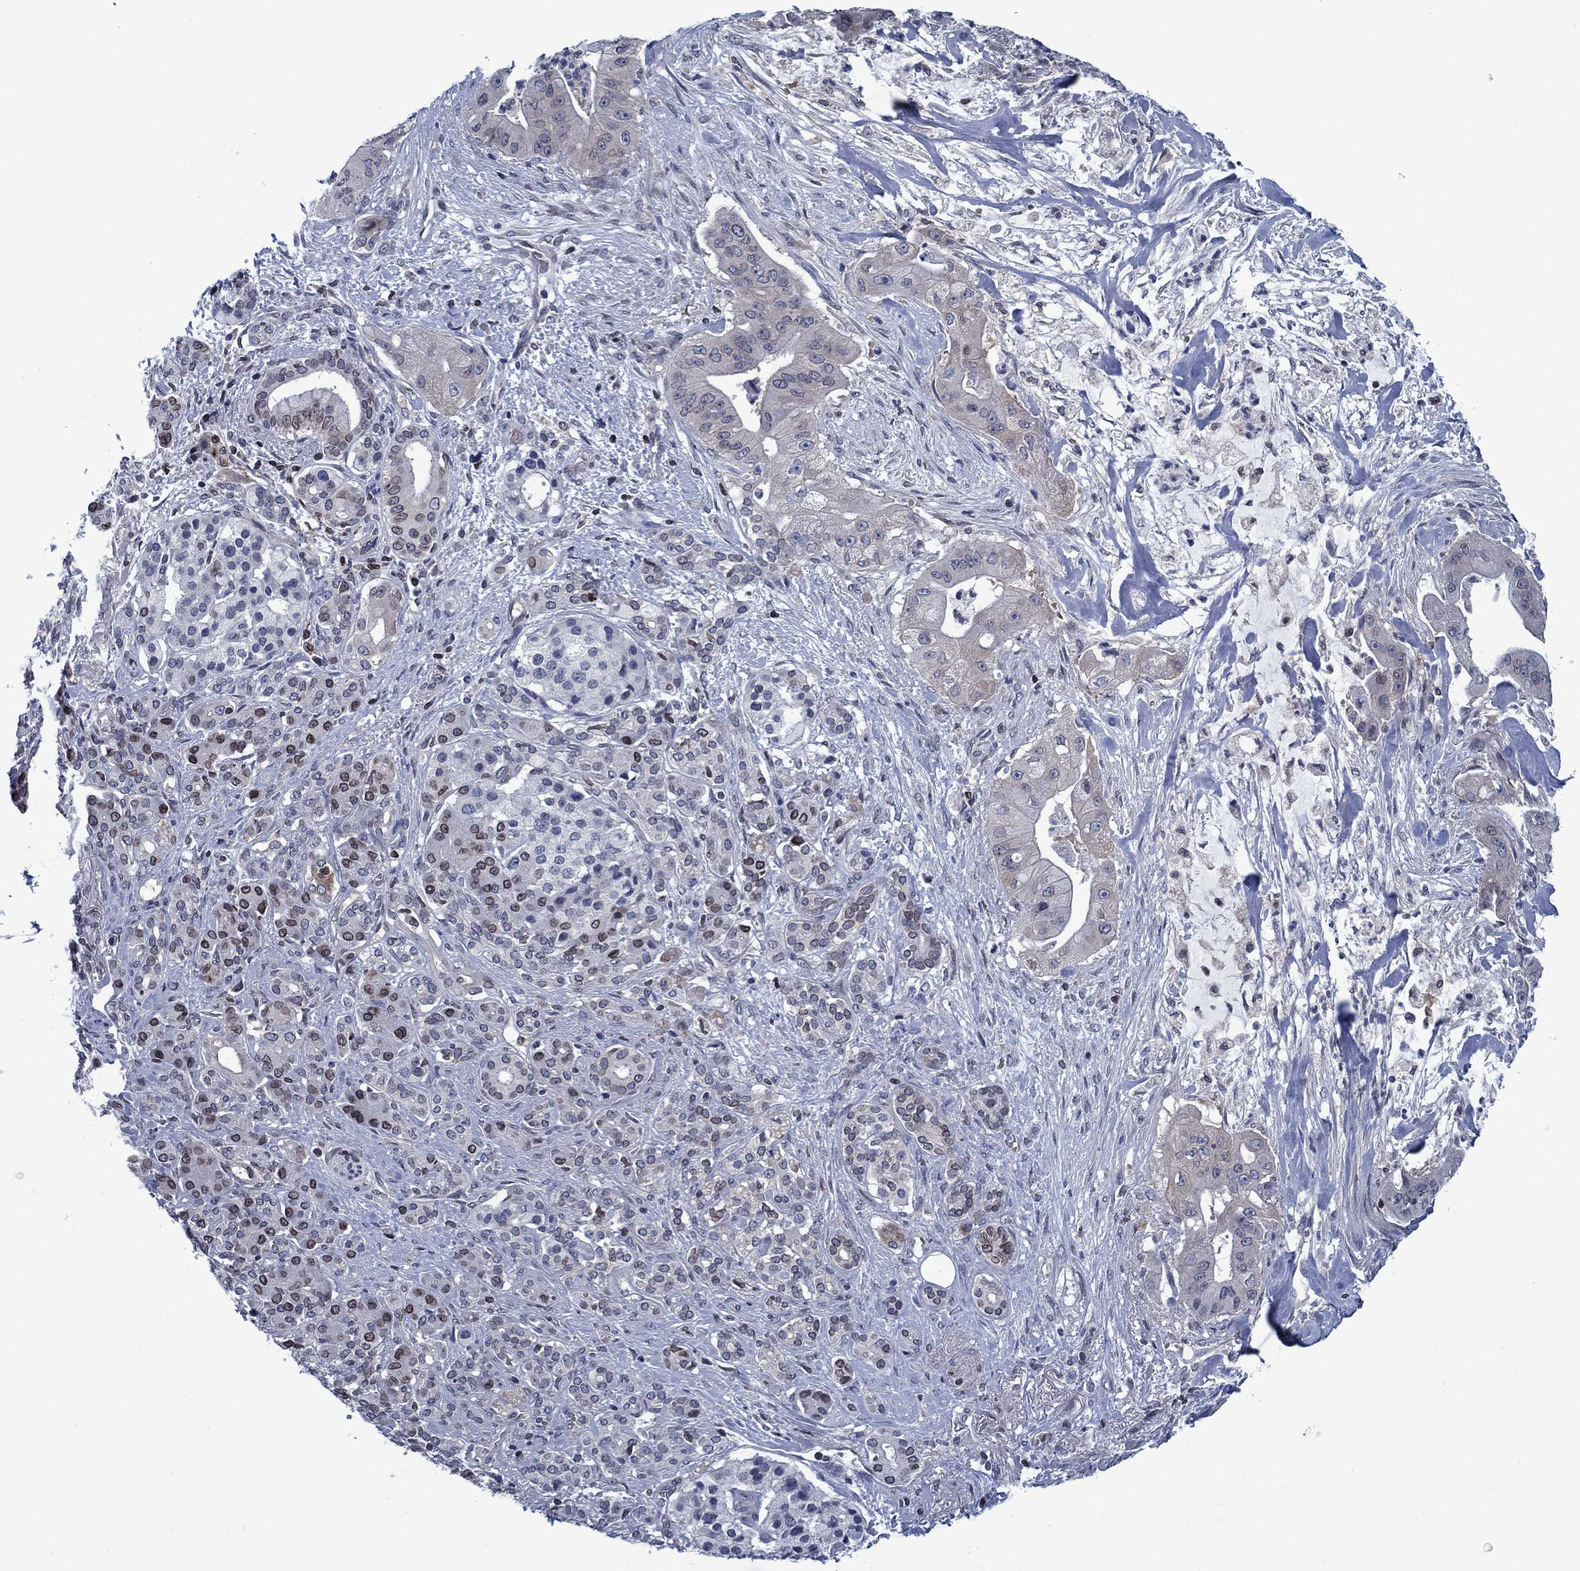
{"staining": {"intensity": "negative", "quantity": "none", "location": "none"}, "tissue": "pancreatic cancer", "cell_type": "Tumor cells", "image_type": "cancer", "snomed": [{"axis": "morphology", "description": "Normal tissue, NOS"}, {"axis": "morphology", "description": "Inflammation, NOS"}, {"axis": "morphology", "description": "Adenocarcinoma, NOS"}, {"axis": "topography", "description": "Pancreas"}], "caption": "An image of human pancreatic adenocarcinoma is negative for staining in tumor cells.", "gene": "SLA", "patient": {"sex": "male", "age": 57}}